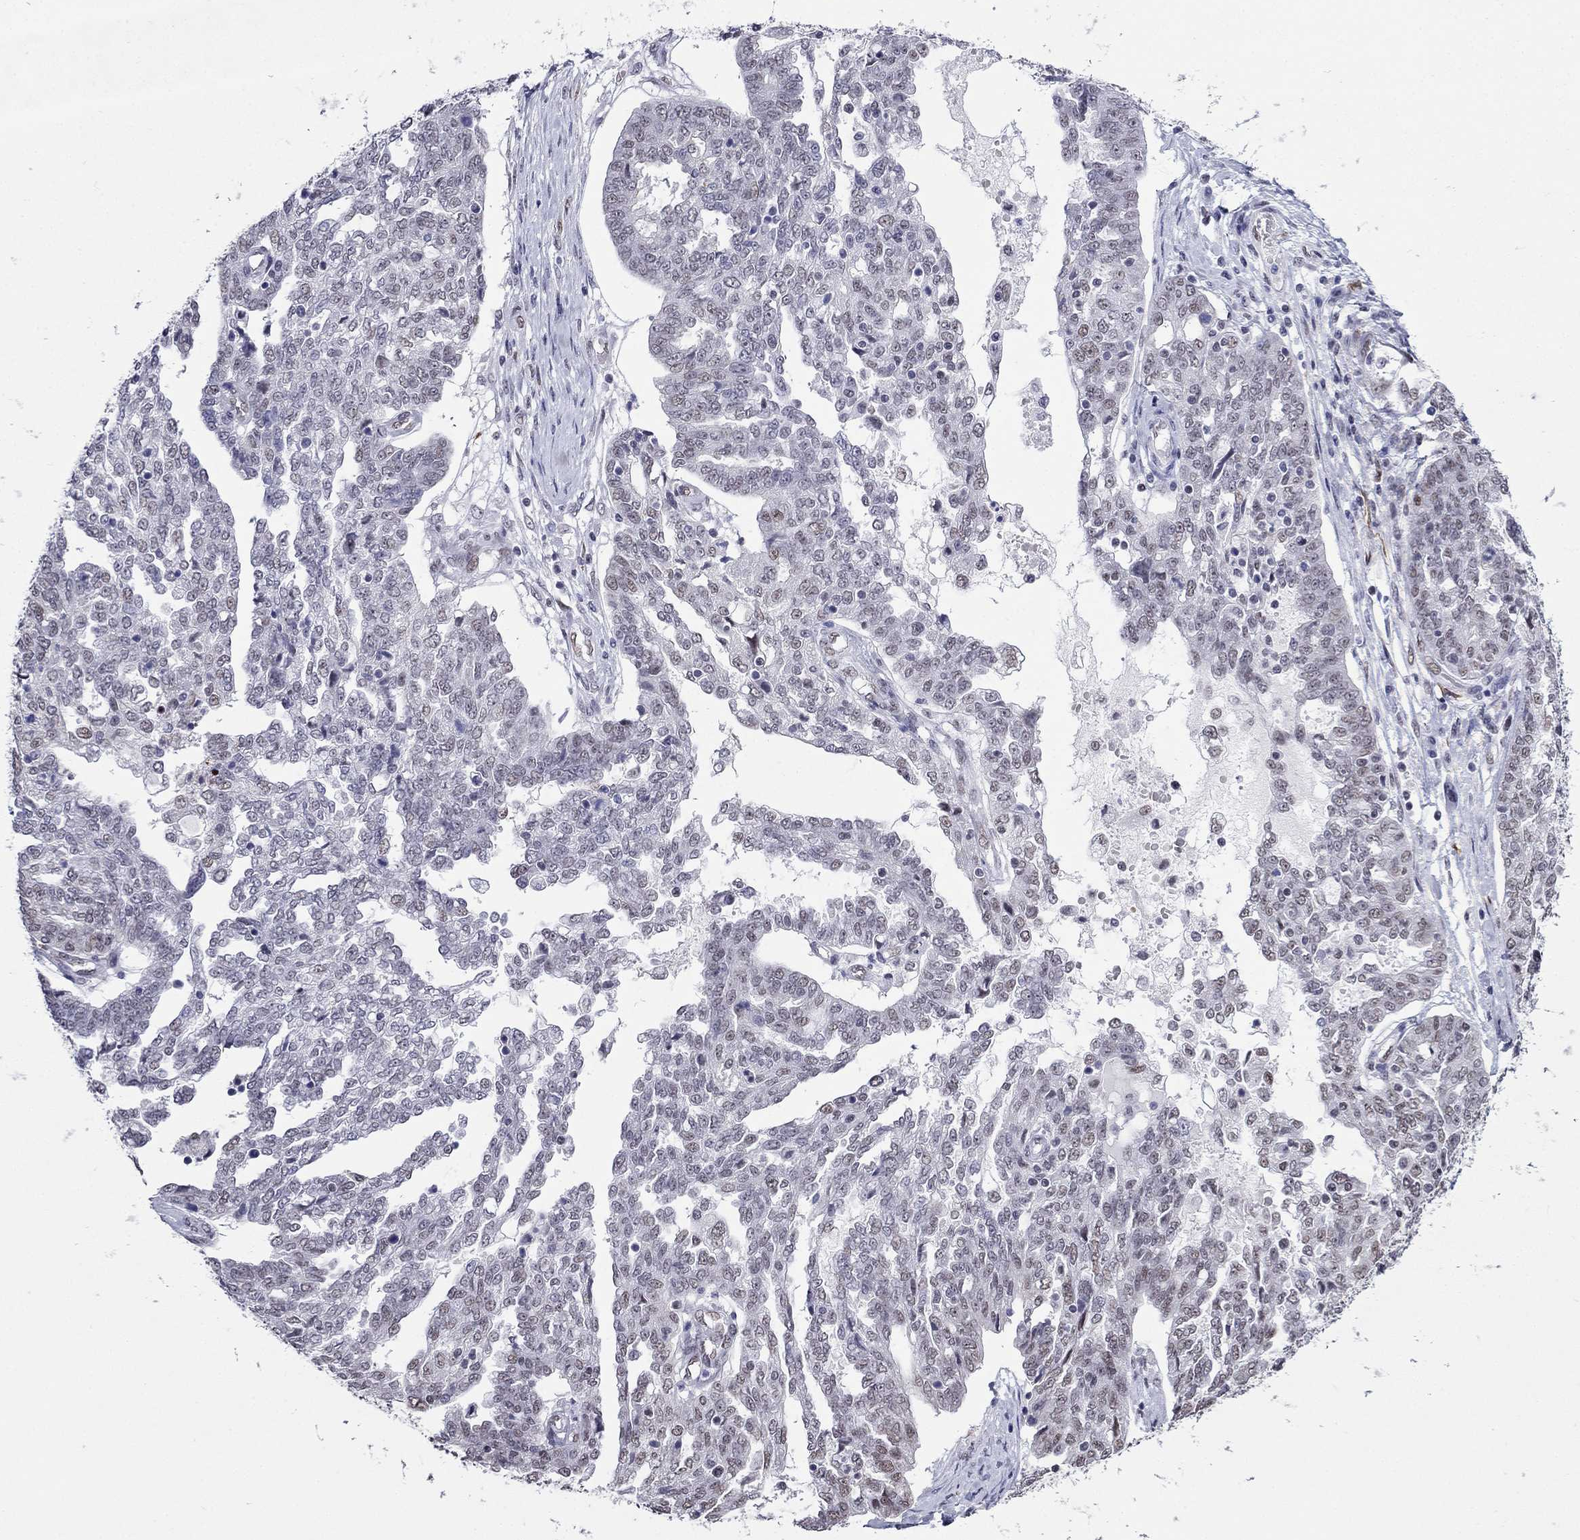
{"staining": {"intensity": "weak", "quantity": "<25%", "location": "nuclear"}, "tissue": "ovarian cancer", "cell_type": "Tumor cells", "image_type": "cancer", "snomed": [{"axis": "morphology", "description": "Cystadenocarcinoma, serous, NOS"}, {"axis": "topography", "description": "Ovary"}], "caption": "Human serous cystadenocarcinoma (ovarian) stained for a protein using IHC demonstrates no expression in tumor cells.", "gene": "PPM1G", "patient": {"sex": "female", "age": 67}}